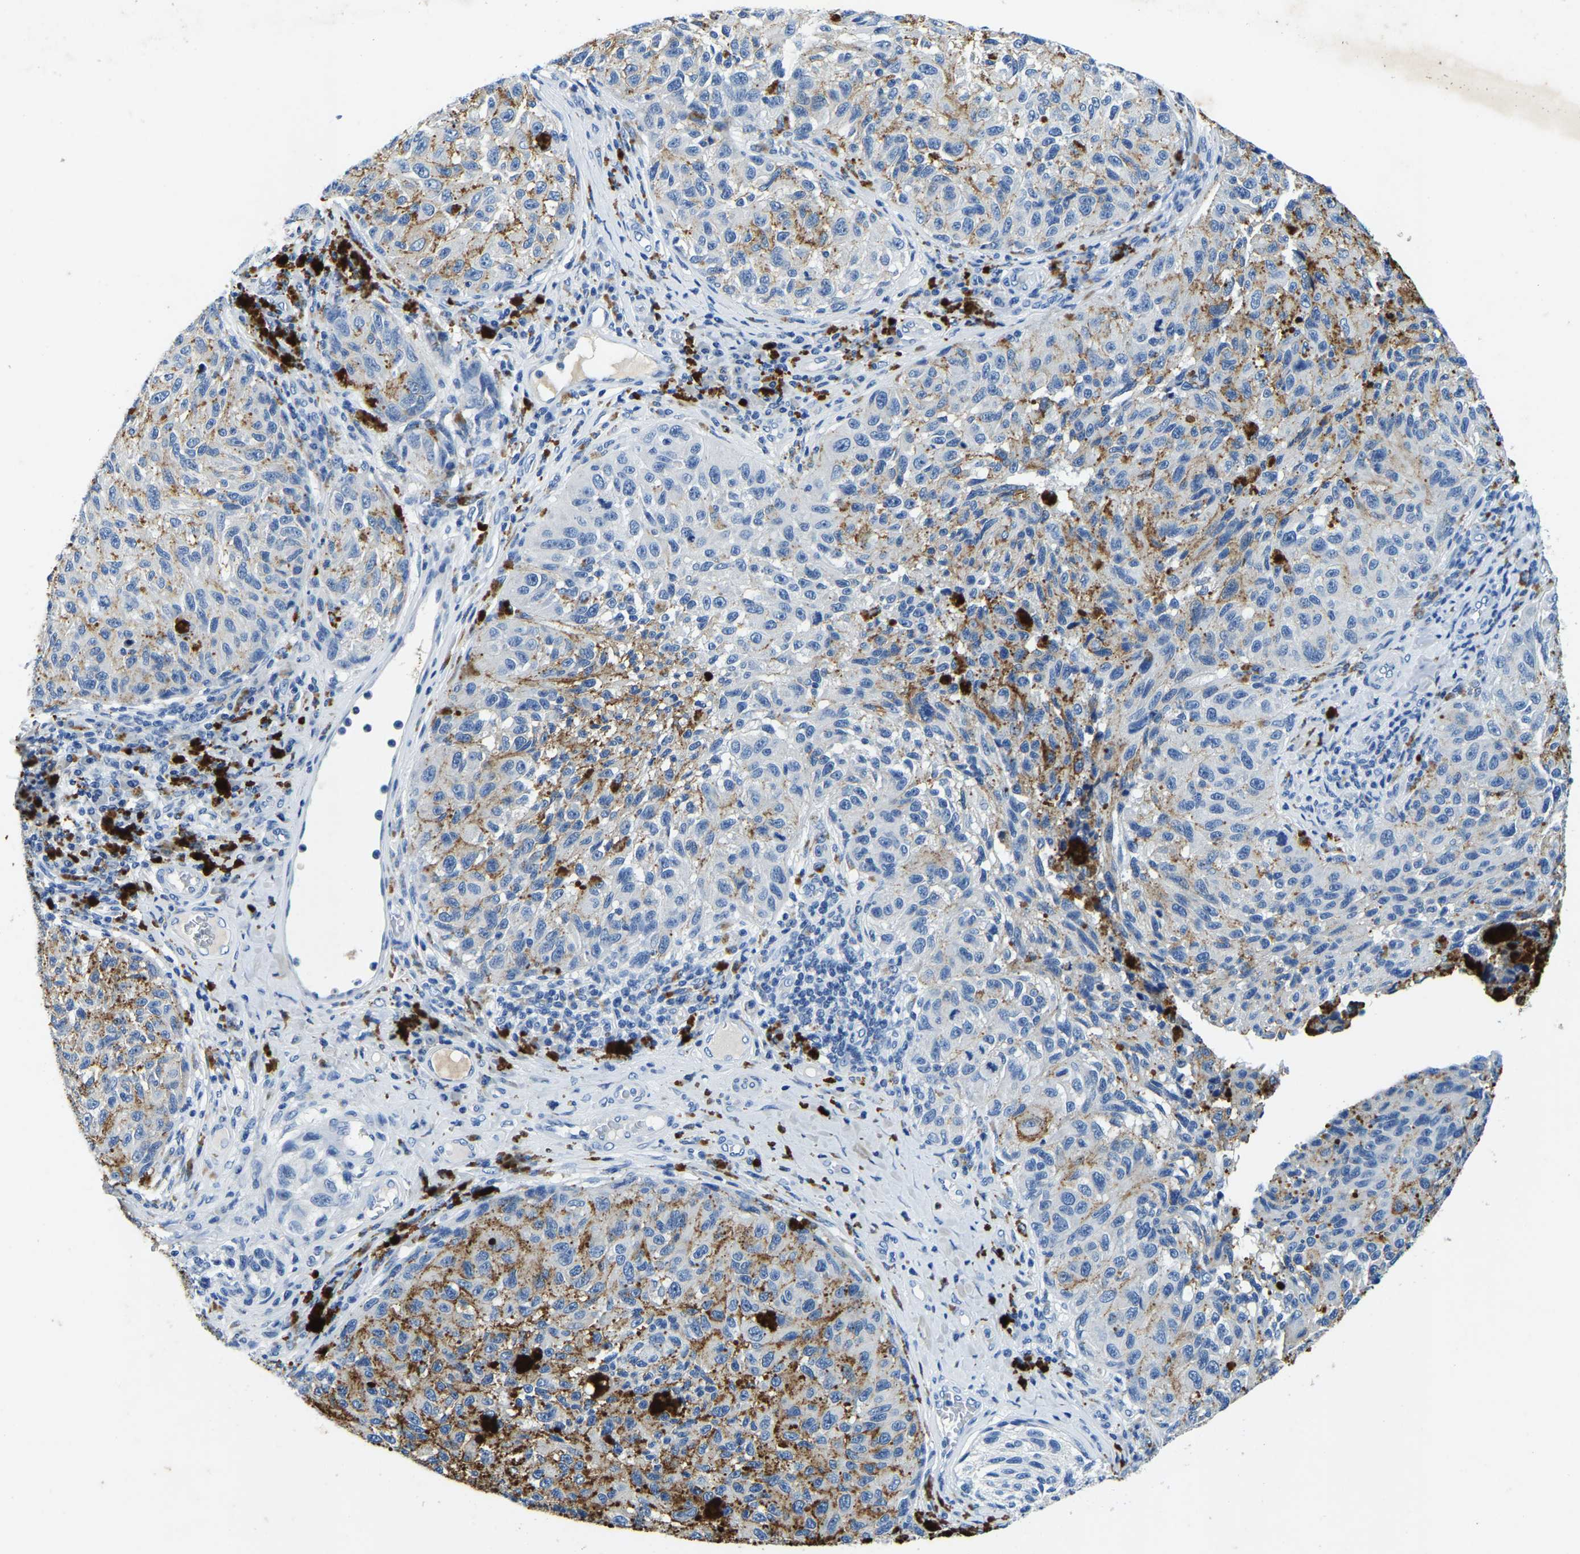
{"staining": {"intensity": "negative", "quantity": "none", "location": "none"}, "tissue": "melanoma", "cell_type": "Tumor cells", "image_type": "cancer", "snomed": [{"axis": "morphology", "description": "Malignant melanoma, NOS"}, {"axis": "topography", "description": "Skin"}], "caption": "Tumor cells show no significant protein positivity in malignant melanoma.", "gene": "UBN2", "patient": {"sex": "female", "age": 73}}